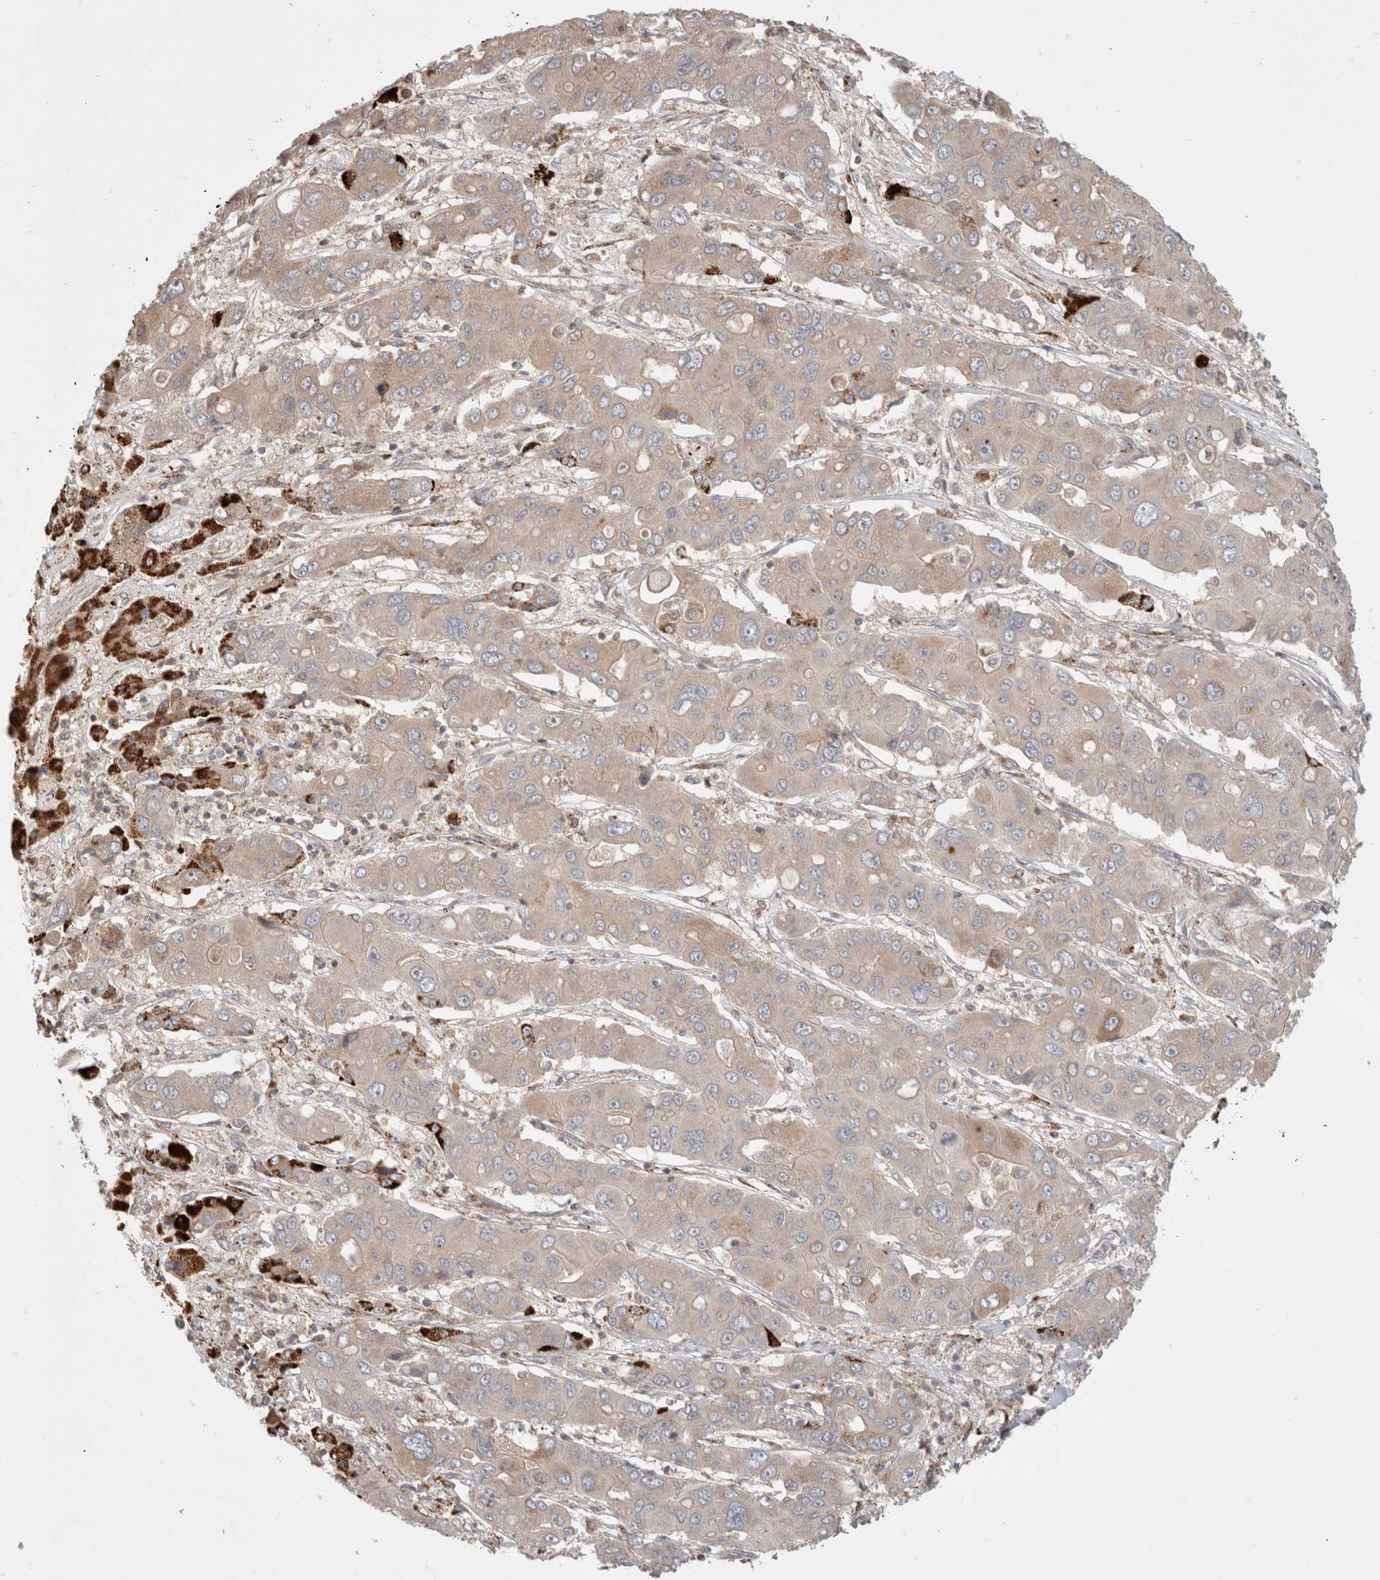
{"staining": {"intensity": "negative", "quantity": "none", "location": "none"}, "tissue": "liver cancer", "cell_type": "Tumor cells", "image_type": "cancer", "snomed": [{"axis": "morphology", "description": "Cholangiocarcinoma"}, {"axis": "topography", "description": "Liver"}], "caption": "IHC of liver cancer exhibits no staining in tumor cells.", "gene": "HROB", "patient": {"sex": "male", "age": 67}}